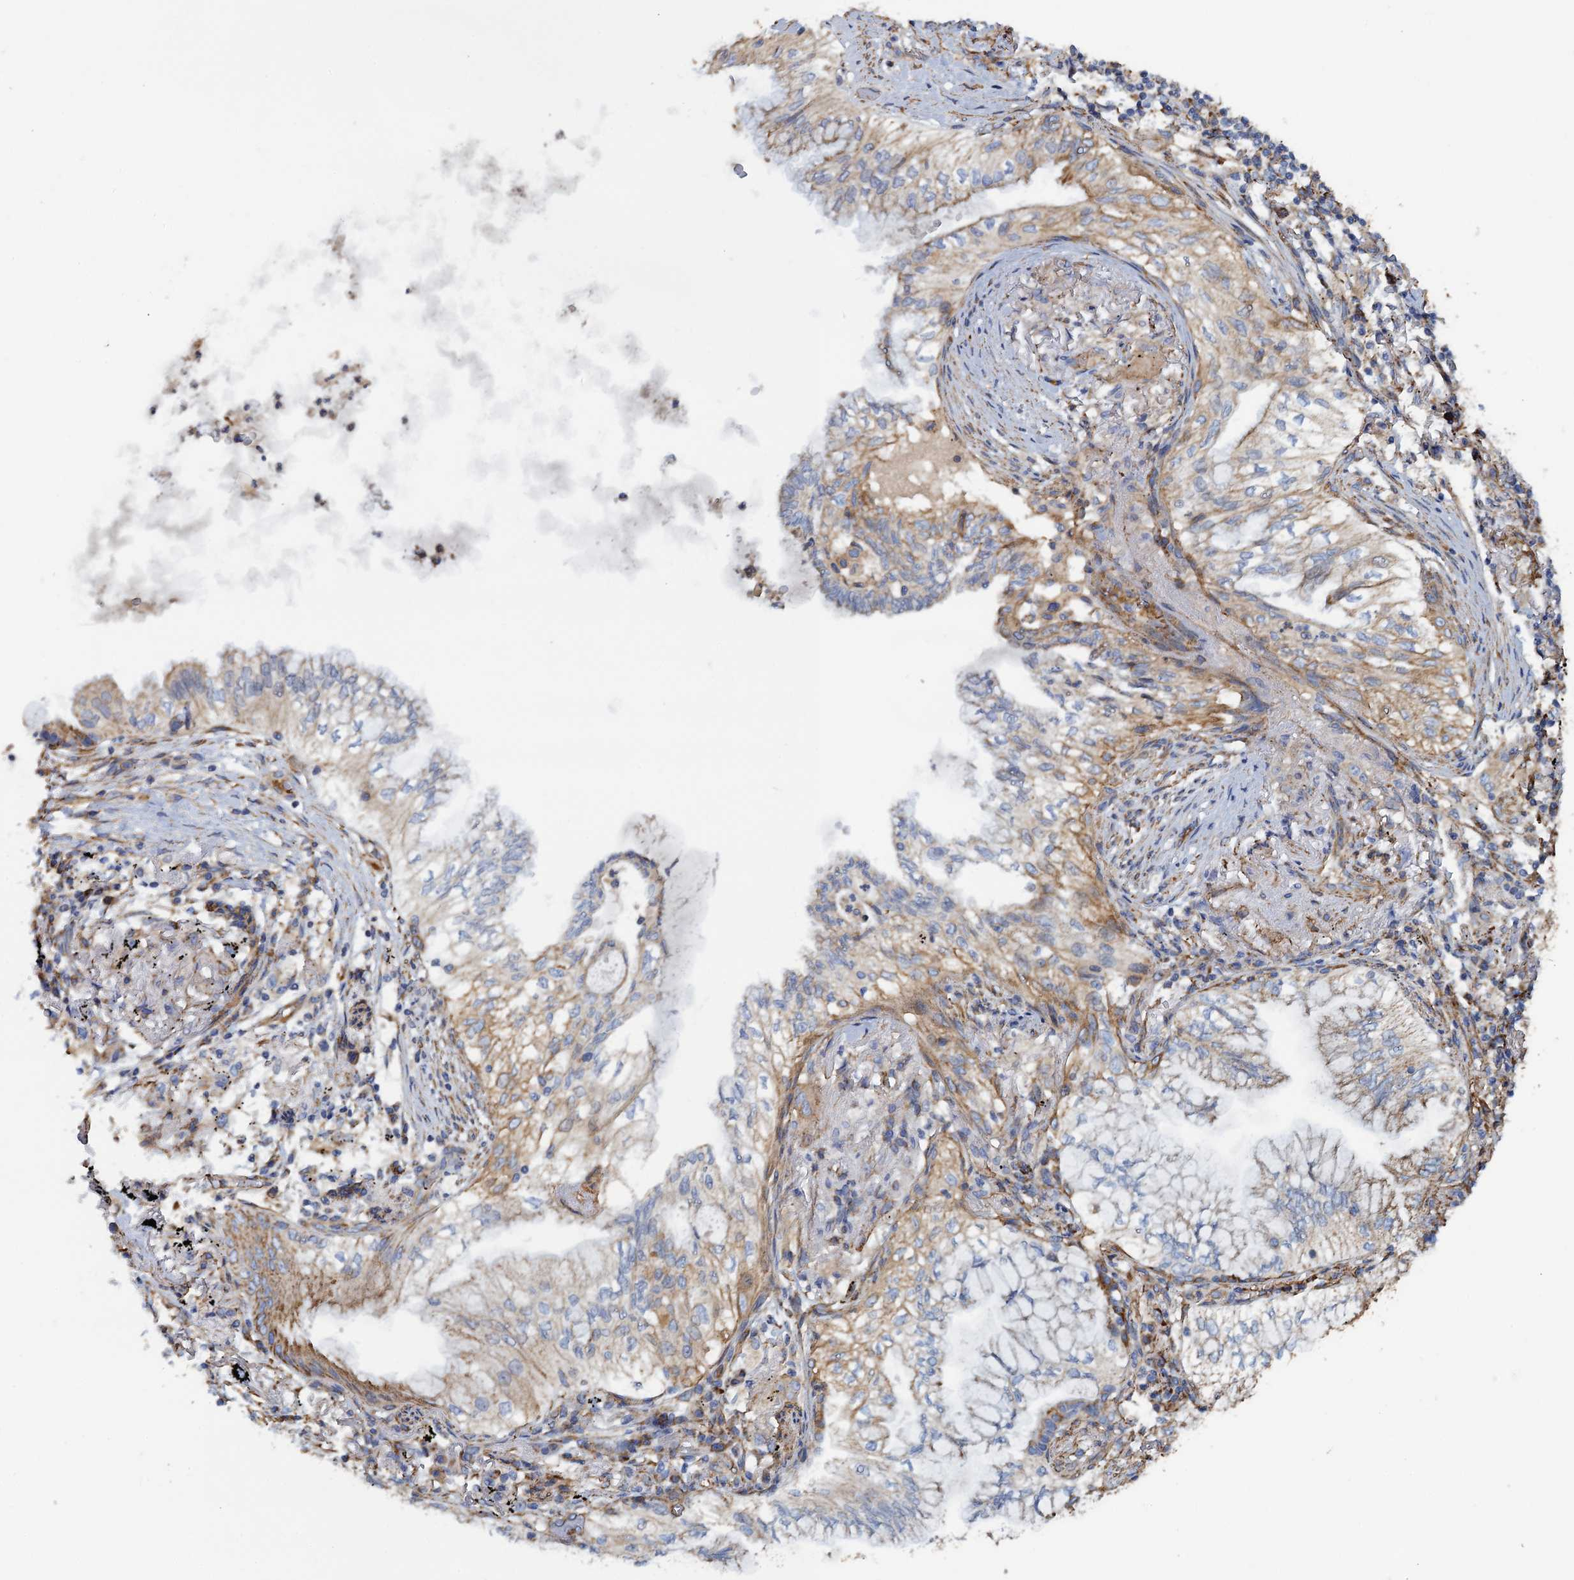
{"staining": {"intensity": "moderate", "quantity": "<25%", "location": "cytoplasmic/membranous"}, "tissue": "lung cancer", "cell_type": "Tumor cells", "image_type": "cancer", "snomed": [{"axis": "morphology", "description": "Adenocarcinoma, NOS"}, {"axis": "topography", "description": "Lung"}], "caption": "IHC staining of lung adenocarcinoma, which demonstrates low levels of moderate cytoplasmic/membranous expression in approximately <25% of tumor cells indicating moderate cytoplasmic/membranous protein staining. The staining was performed using DAB (brown) for protein detection and nuclei were counterstained in hematoxylin (blue).", "gene": "GCSH", "patient": {"sex": "female", "age": 70}}